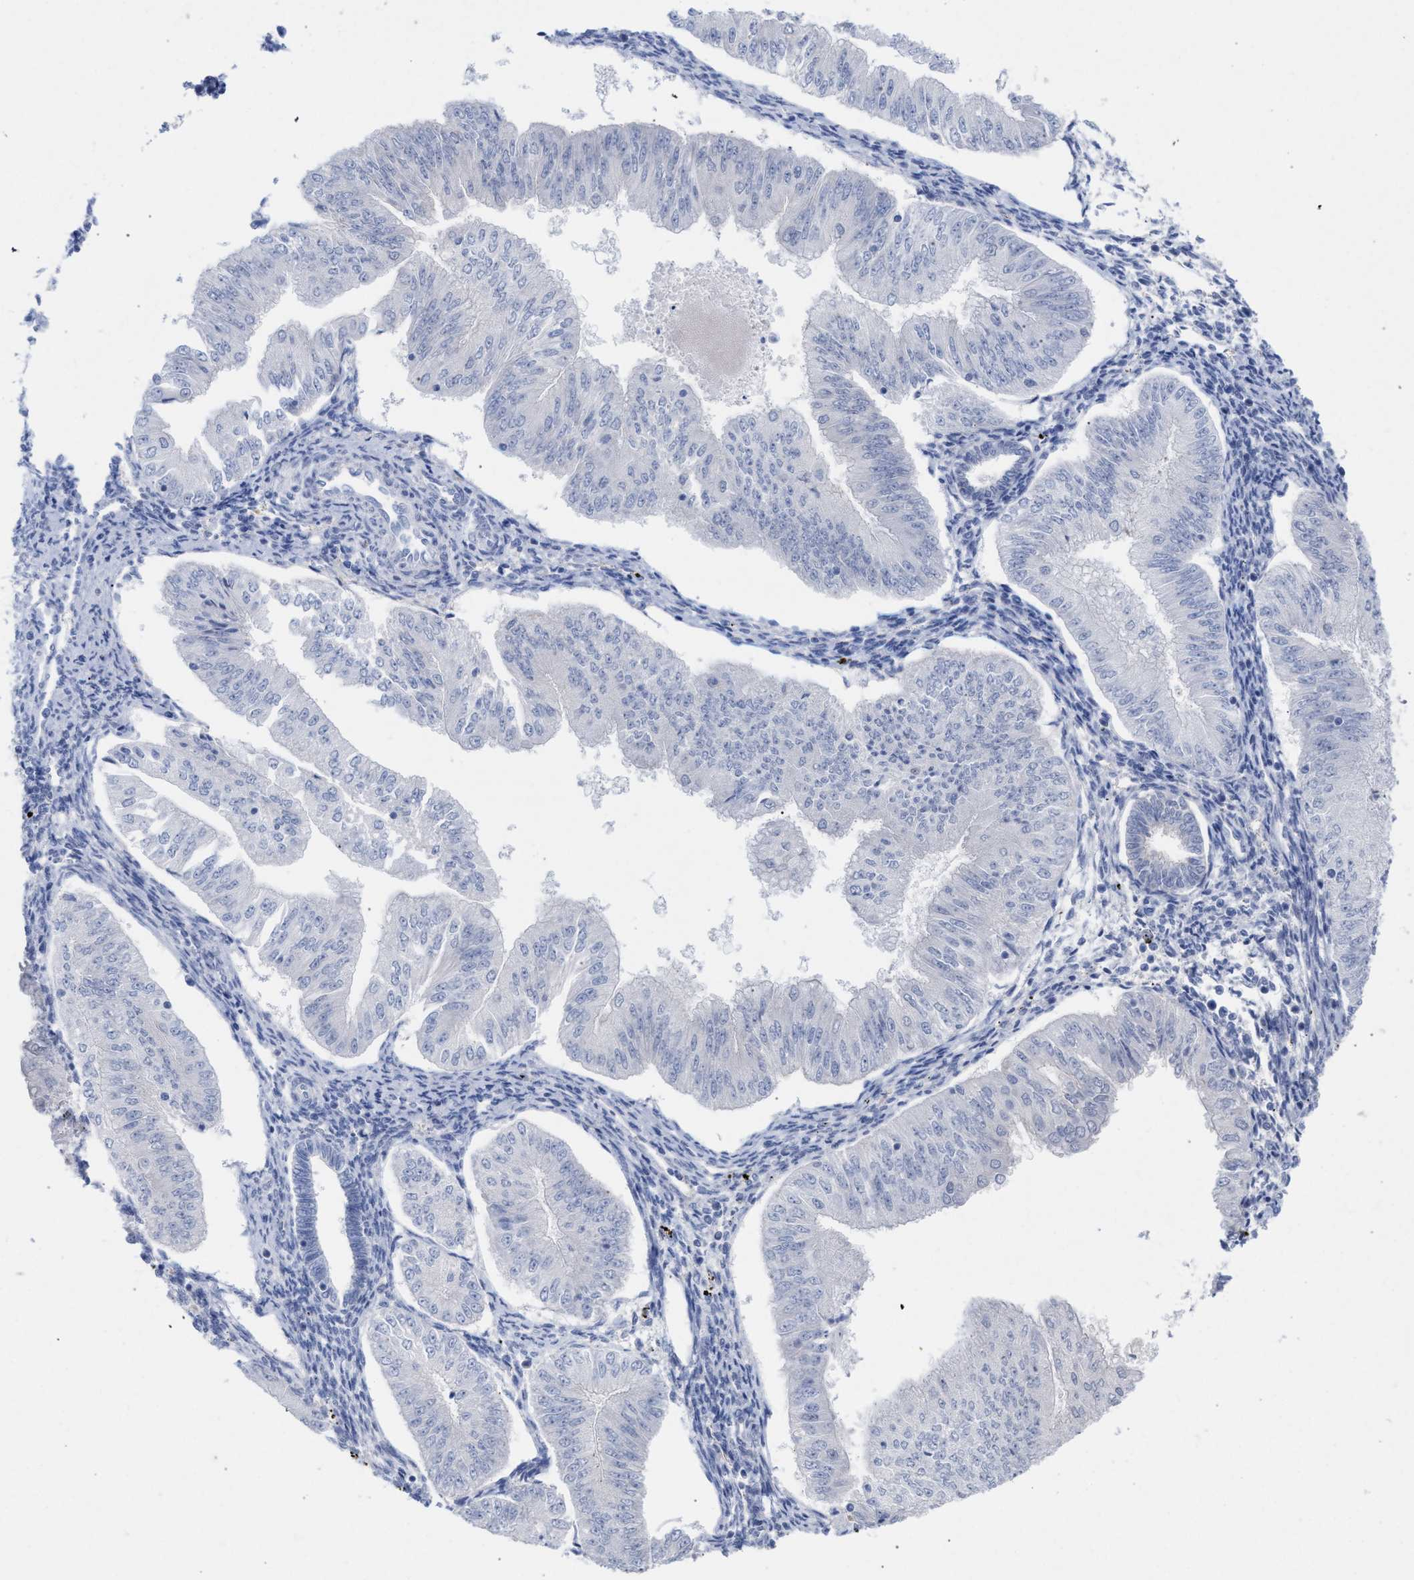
{"staining": {"intensity": "negative", "quantity": "none", "location": "none"}, "tissue": "endometrial cancer", "cell_type": "Tumor cells", "image_type": "cancer", "snomed": [{"axis": "morphology", "description": "Normal tissue, NOS"}, {"axis": "morphology", "description": "Adenocarcinoma, NOS"}, {"axis": "topography", "description": "Endometrium"}], "caption": "There is no significant positivity in tumor cells of endometrial adenocarcinoma.", "gene": "FHOD3", "patient": {"sex": "female", "age": 53}}